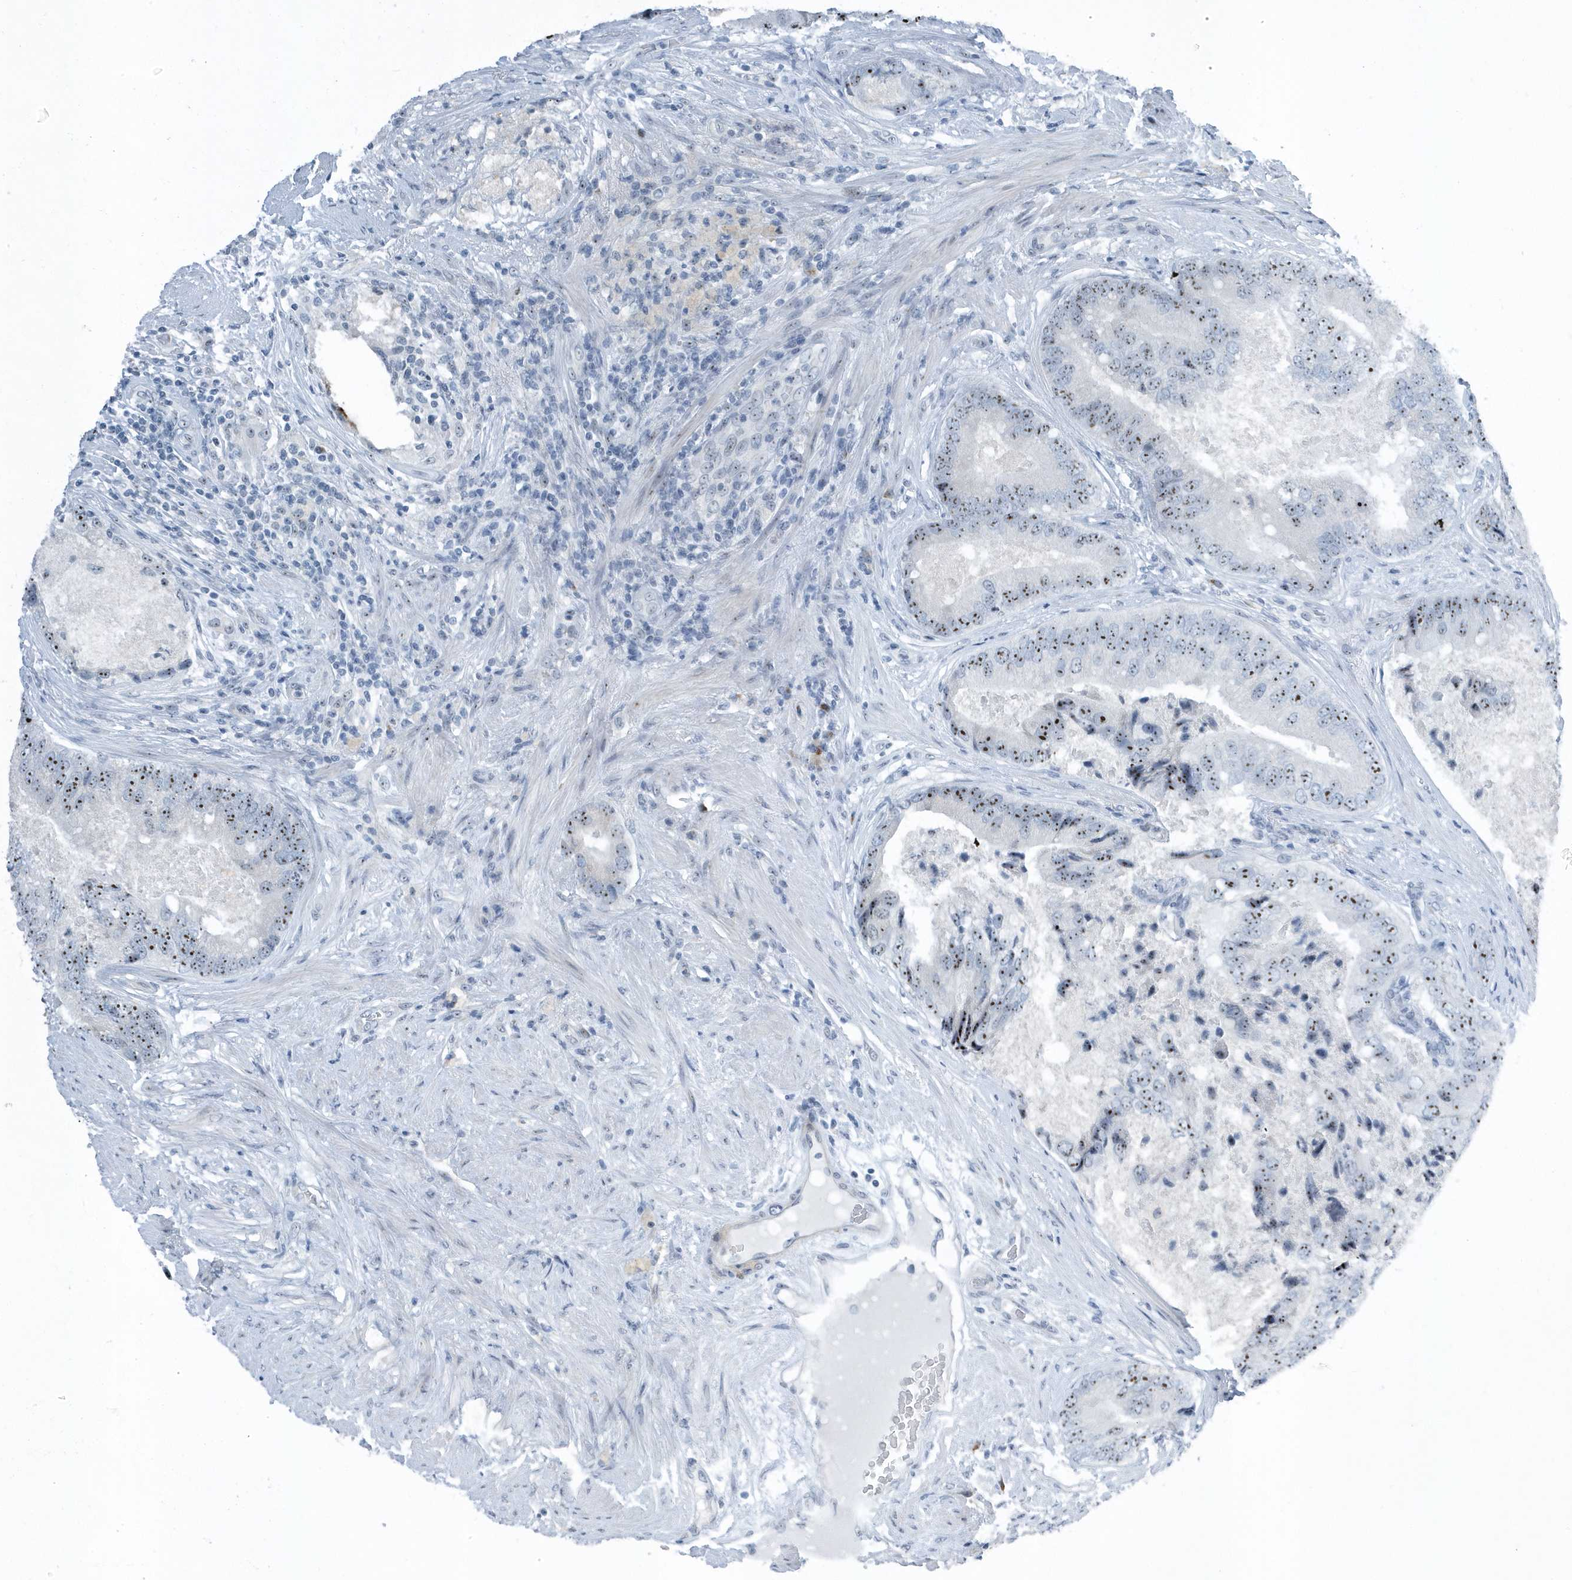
{"staining": {"intensity": "moderate", "quantity": ">75%", "location": "nuclear"}, "tissue": "prostate cancer", "cell_type": "Tumor cells", "image_type": "cancer", "snomed": [{"axis": "morphology", "description": "Adenocarcinoma, High grade"}, {"axis": "topography", "description": "Prostate"}], "caption": "Protein expression analysis of prostate adenocarcinoma (high-grade) reveals moderate nuclear staining in approximately >75% of tumor cells.", "gene": "RPF2", "patient": {"sex": "male", "age": 70}}